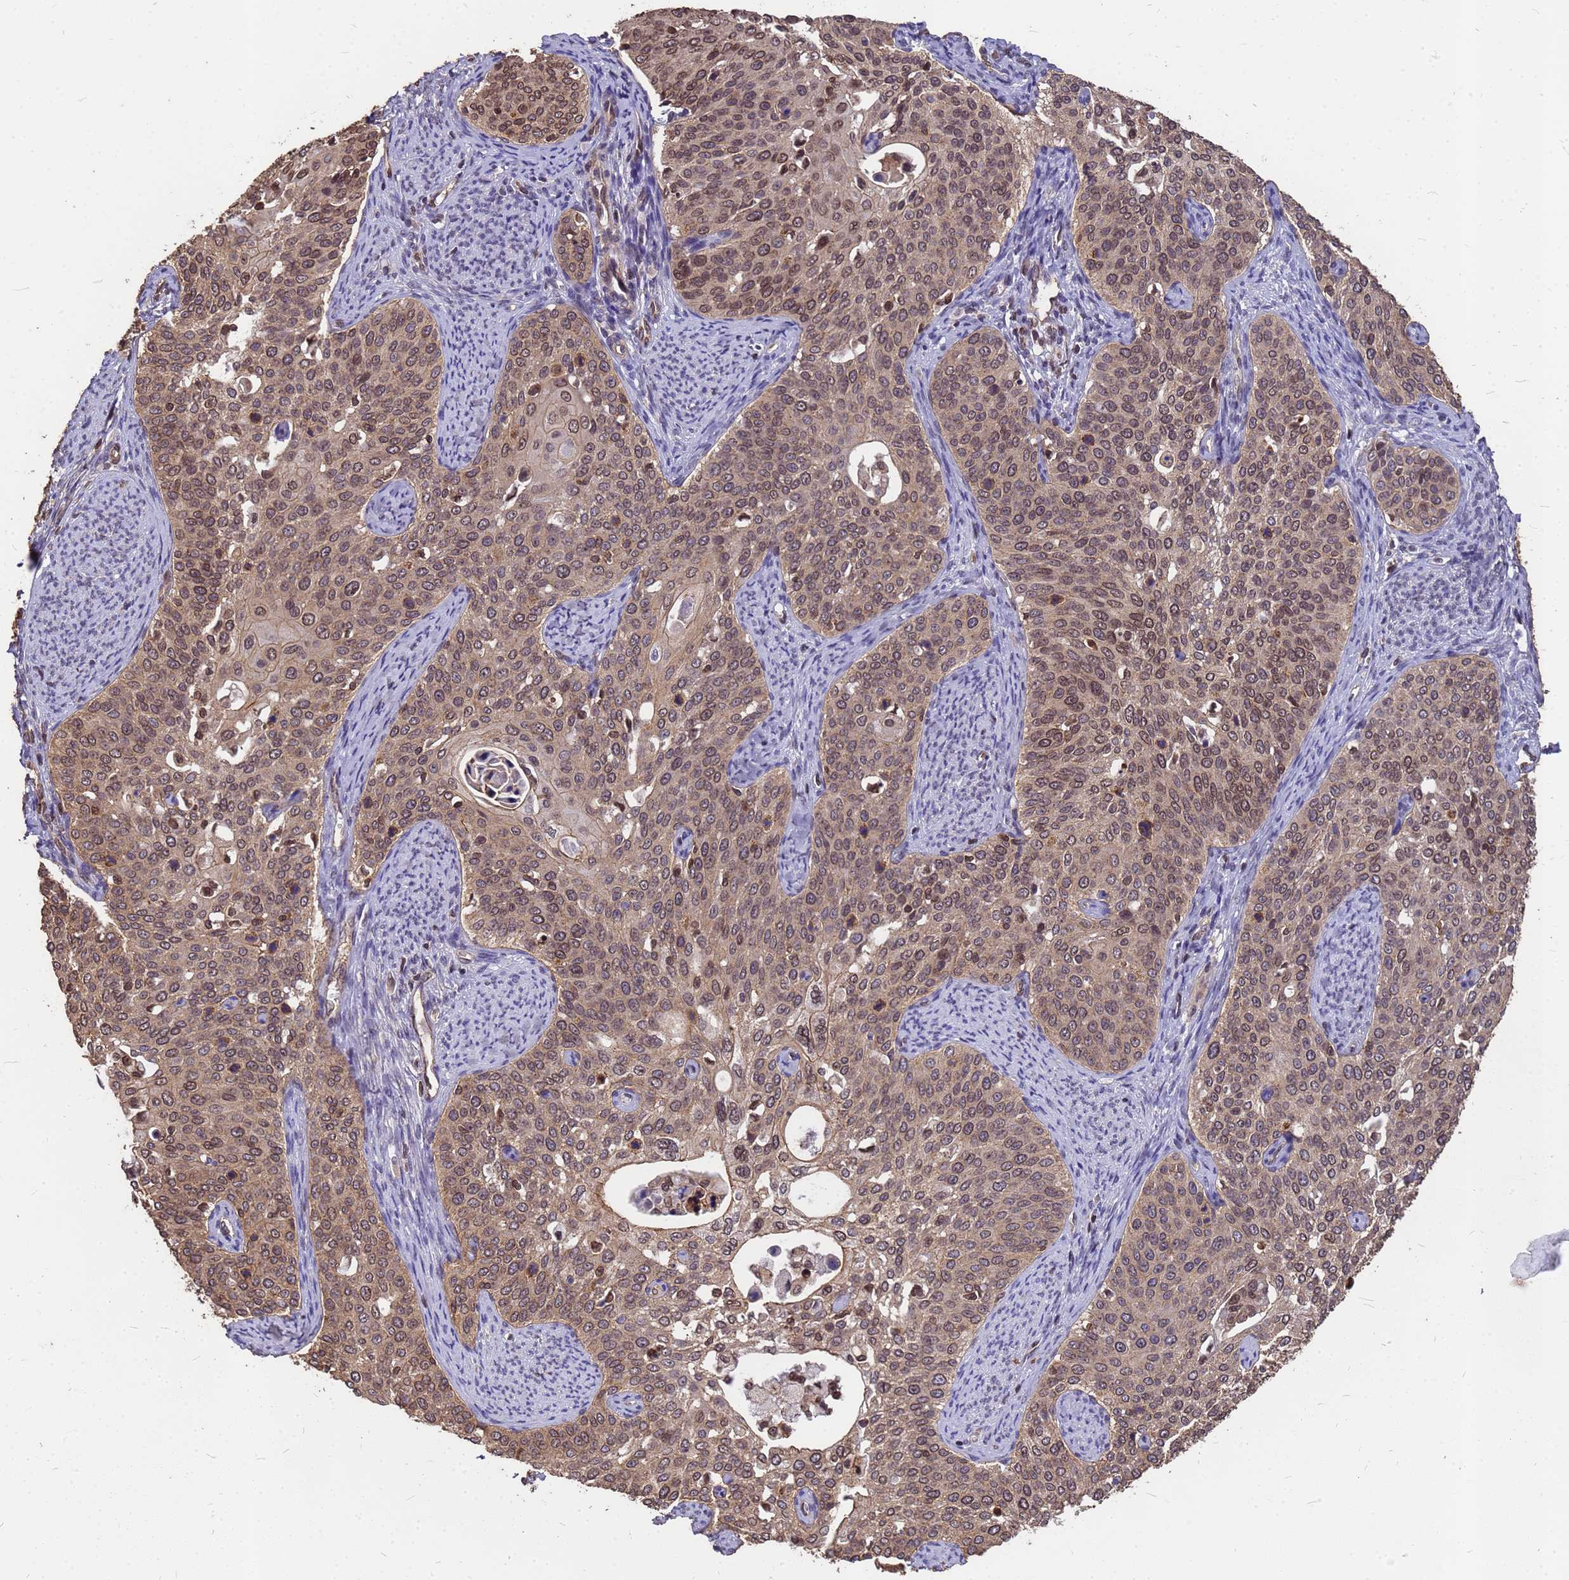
{"staining": {"intensity": "weak", "quantity": ">75%", "location": "cytoplasmic/membranous,nuclear"}, "tissue": "cervical cancer", "cell_type": "Tumor cells", "image_type": "cancer", "snomed": [{"axis": "morphology", "description": "Squamous cell carcinoma, NOS"}, {"axis": "topography", "description": "Cervix"}], "caption": "Protein staining of cervical squamous cell carcinoma tissue exhibits weak cytoplasmic/membranous and nuclear staining in approximately >75% of tumor cells.", "gene": "C1orf35", "patient": {"sex": "female", "age": 44}}